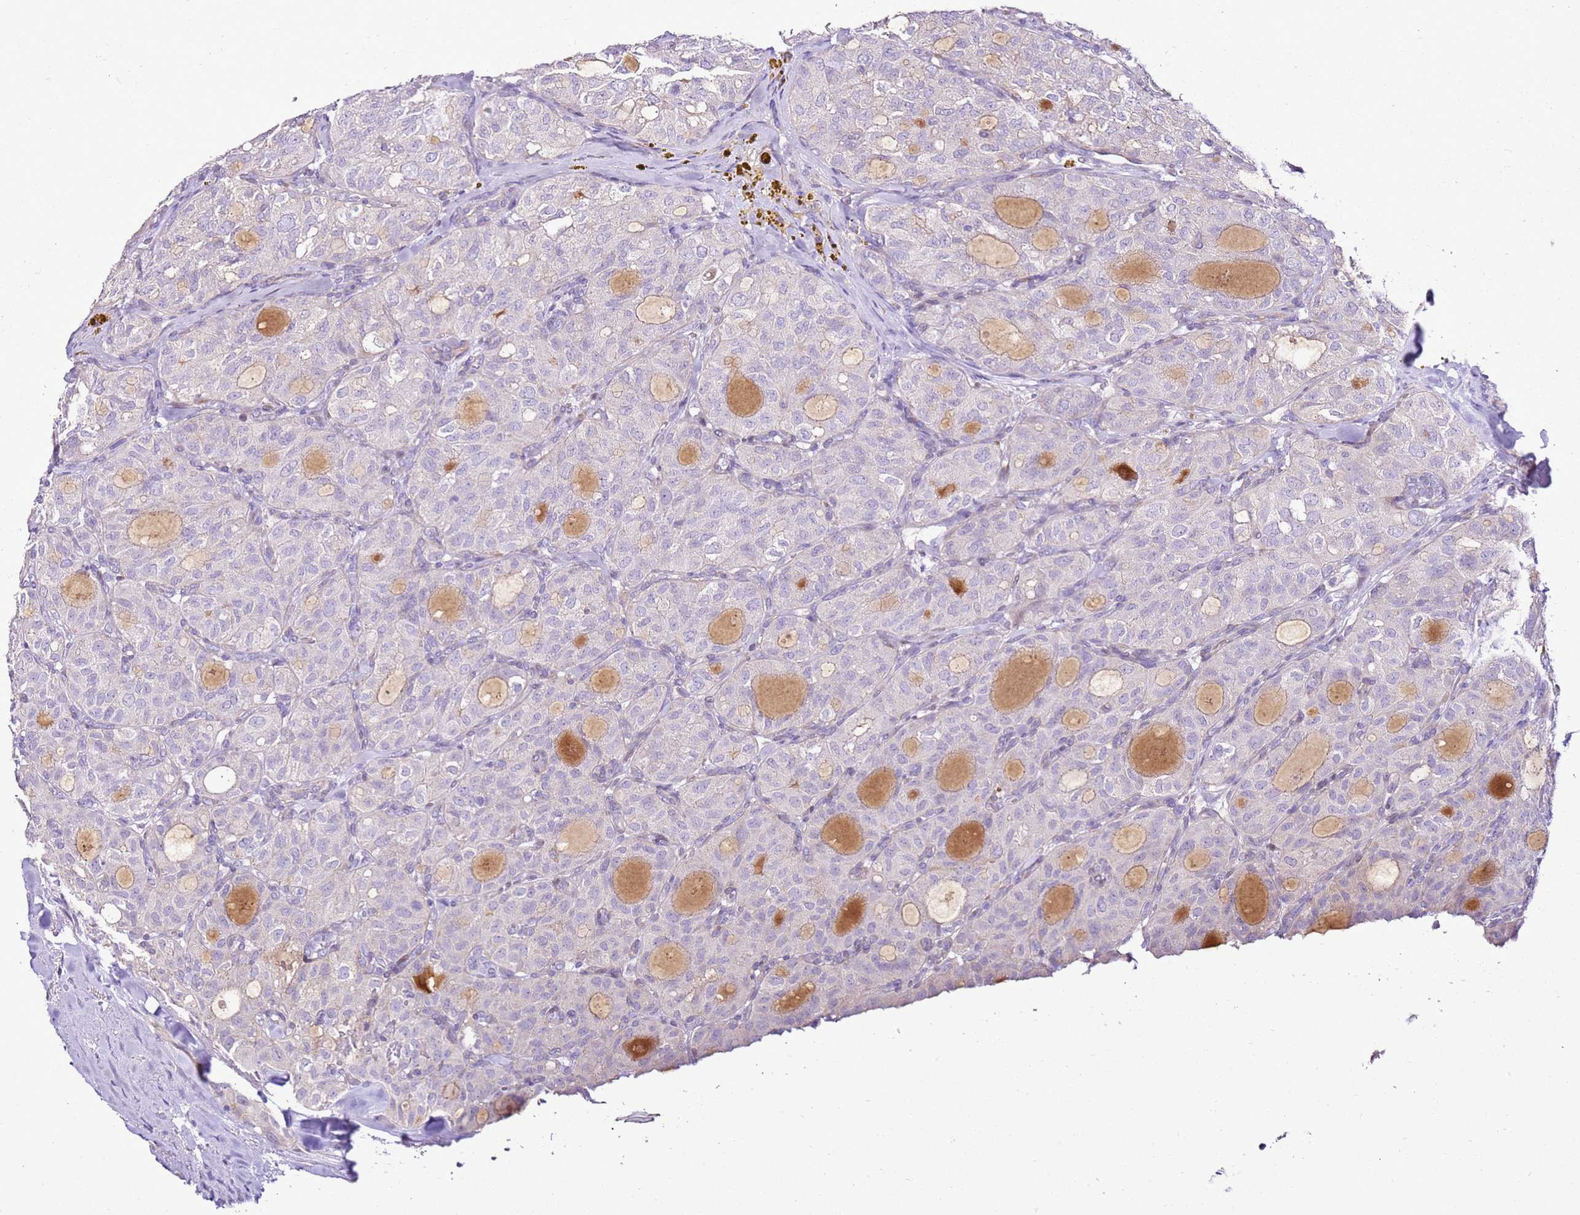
{"staining": {"intensity": "weak", "quantity": "<25%", "location": "cytoplasmic/membranous"}, "tissue": "thyroid cancer", "cell_type": "Tumor cells", "image_type": "cancer", "snomed": [{"axis": "morphology", "description": "Follicular adenoma carcinoma, NOS"}, {"axis": "topography", "description": "Thyroid gland"}], "caption": "This photomicrograph is of thyroid follicular adenoma carcinoma stained with immunohistochemistry to label a protein in brown with the nuclei are counter-stained blue. There is no expression in tumor cells.", "gene": "SLC38A5", "patient": {"sex": "male", "age": 75}}